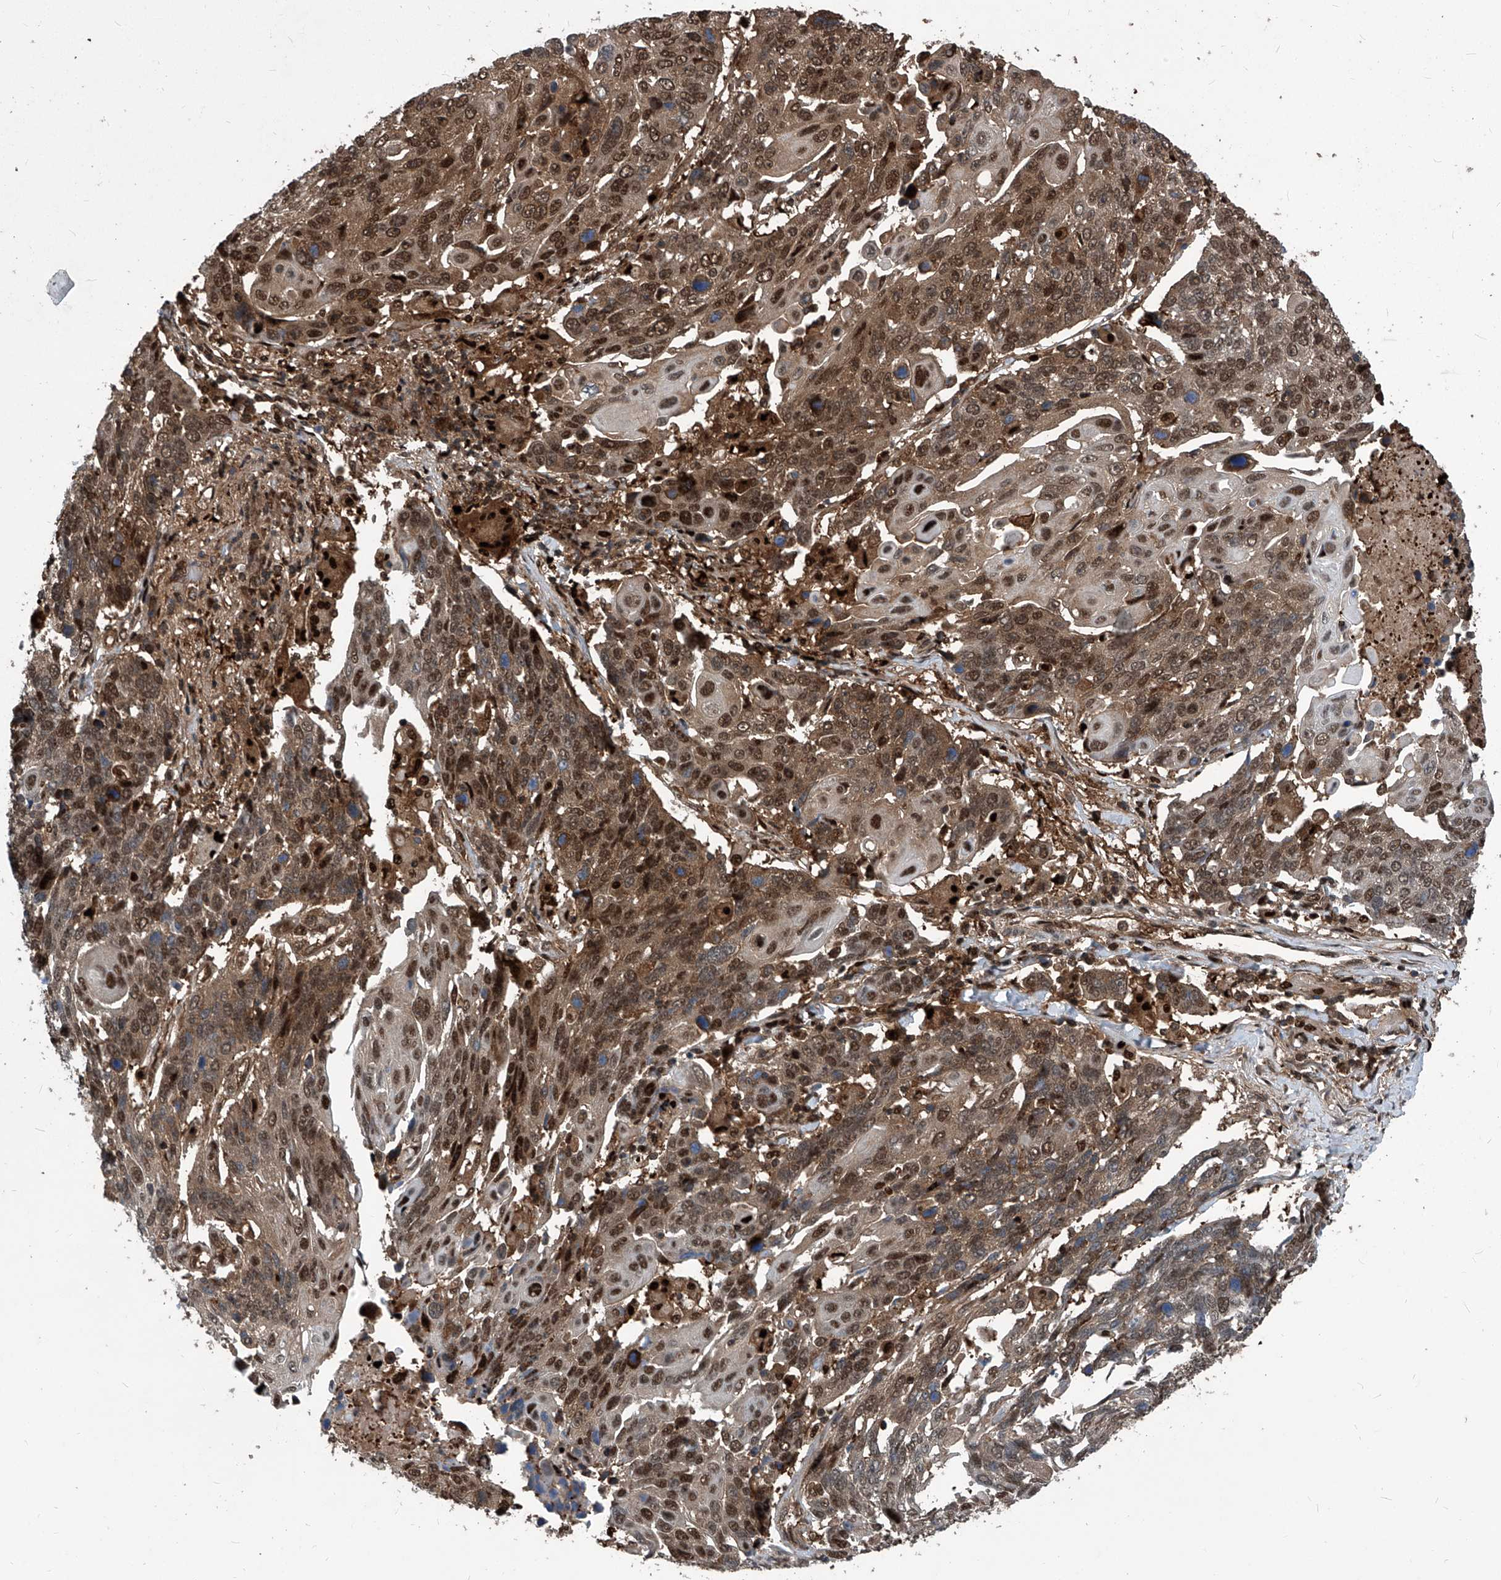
{"staining": {"intensity": "strong", "quantity": ">75%", "location": "nuclear"}, "tissue": "lung cancer", "cell_type": "Tumor cells", "image_type": "cancer", "snomed": [{"axis": "morphology", "description": "Squamous cell carcinoma, NOS"}, {"axis": "topography", "description": "Lung"}], "caption": "Immunohistochemical staining of lung cancer (squamous cell carcinoma) reveals strong nuclear protein positivity in about >75% of tumor cells.", "gene": "PSMB1", "patient": {"sex": "male", "age": 66}}